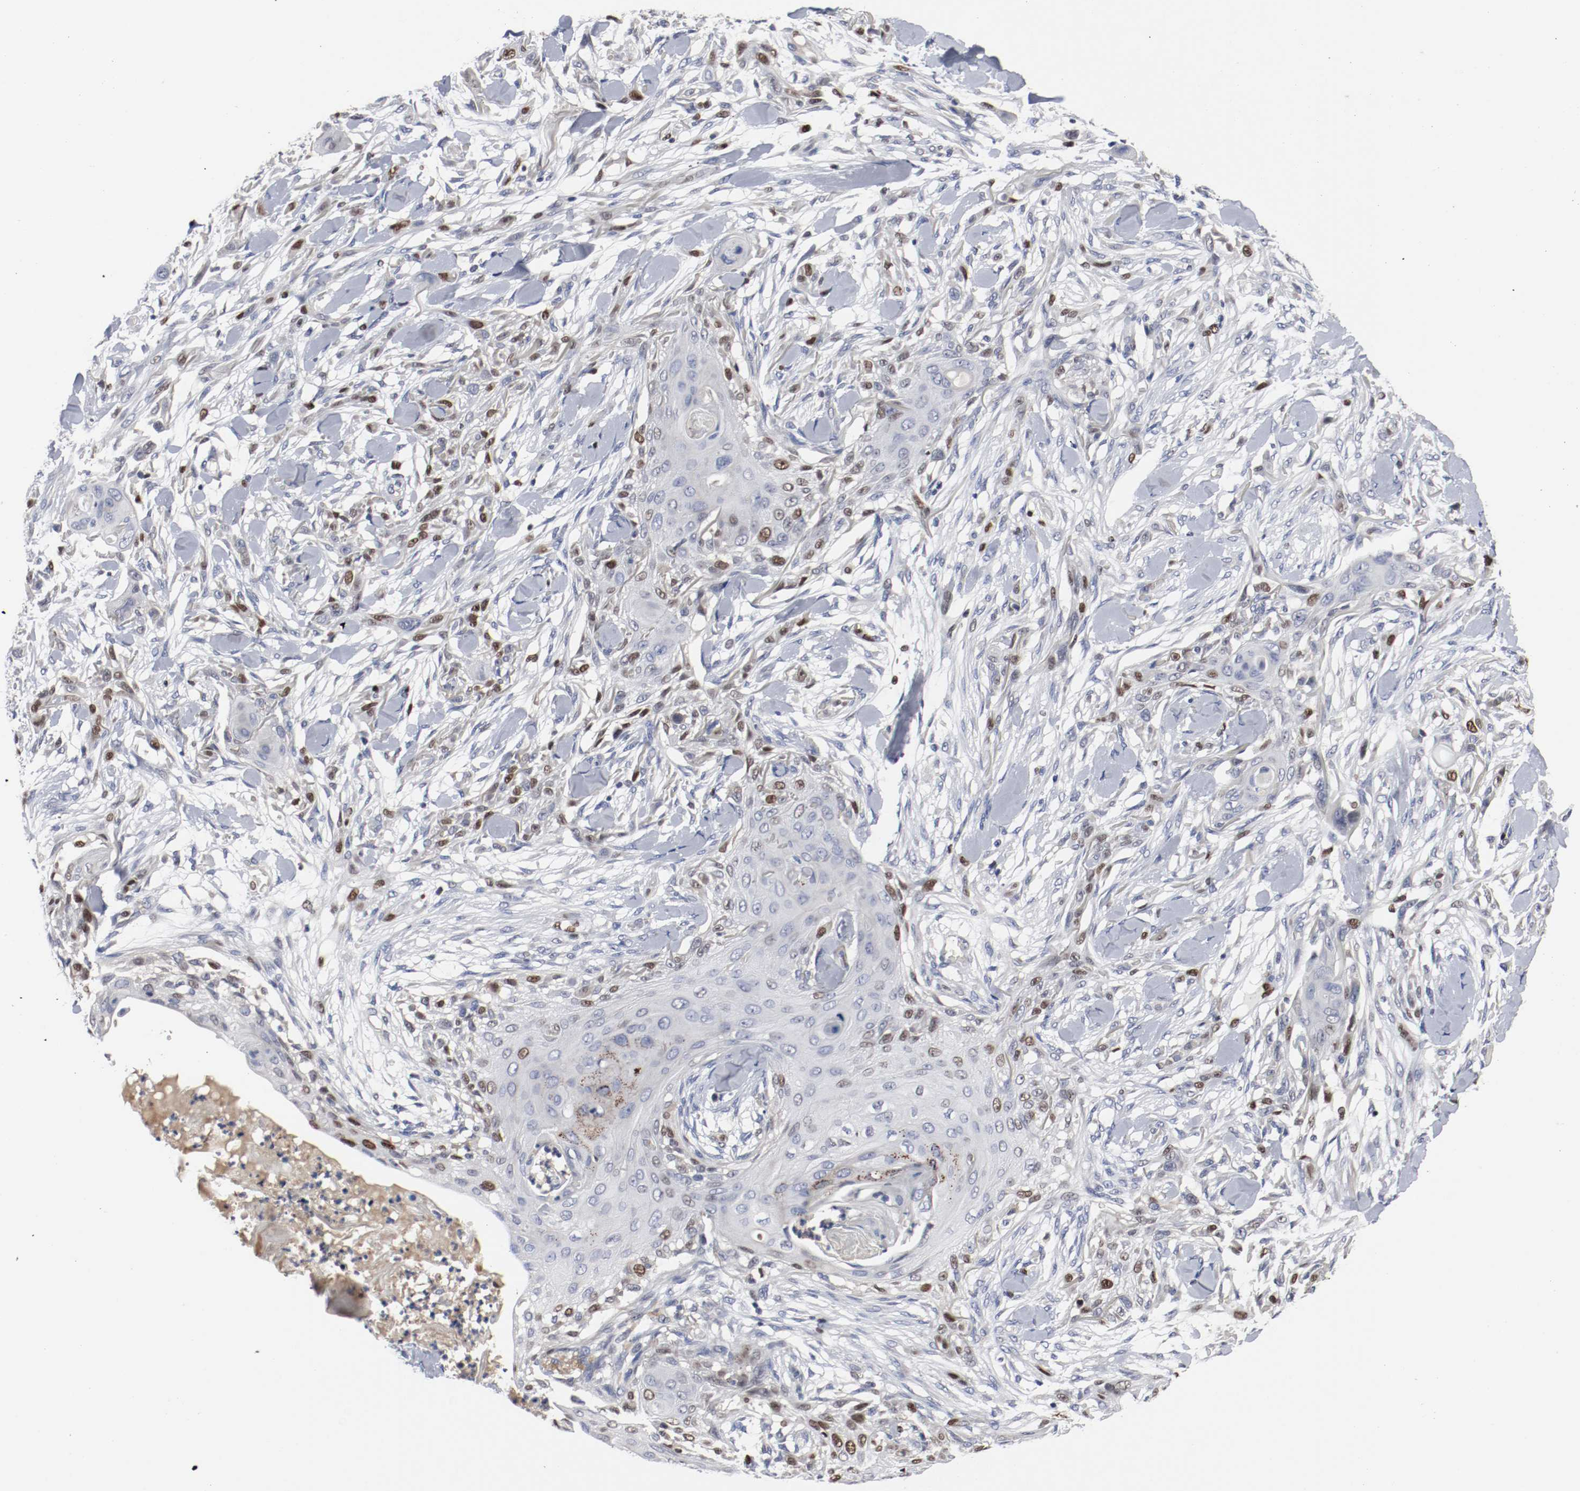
{"staining": {"intensity": "weak", "quantity": "25%-75%", "location": "nuclear"}, "tissue": "skin cancer", "cell_type": "Tumor cells", "image_type": "cancer", "snomed": [{"axis": "morphology", "description": "Squamous cell carcinoma, NOS"}, {"axis": "topography", "description": "Skin"}], "caption": "Approximately 25%-75% of tumor cells in human skin squamous cell carcinoma display weak nuclear protein expression as visualized by brown immunohistochemical staining.", "gene": "MCM6", "patient": {"sex": "female", "age": 59}}